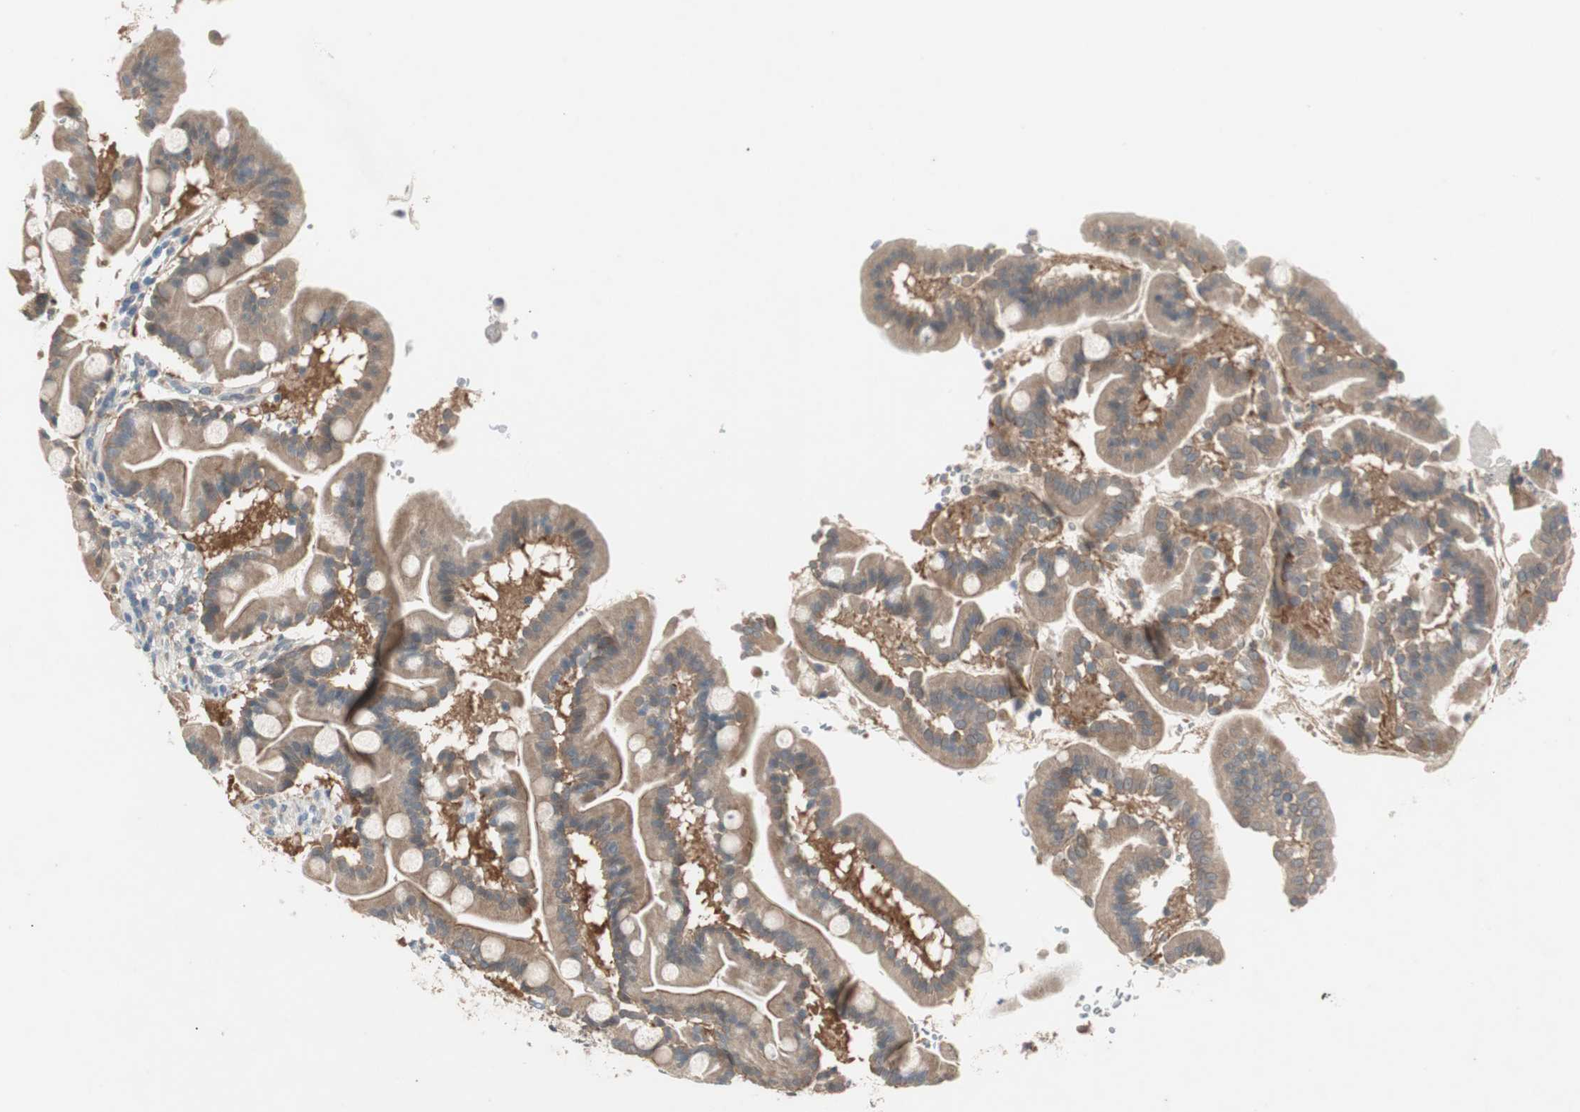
{"staining": {"intensity": "moderate", "quantity": ">75%", "location": "cytoplasmic/membranous"}, "tissue": "duodenum", "cell_type": "Glandular cells", "image_type": "normal", "snomed": [{"axis": "morphology", "description": "Normal tissue, NOS"}, {"axis": "topography", "description": "Duodenum"}], "caption": "Immunohistochemistry (IHC) staining of benign duodenum, which displays medium levels of moderate cytoplasmic/membranous staining in about >75% of glandular cells indicating moderate cytoplasmic/membranous protein positivity. The staining was performed using DAB (brown) for protein detection and nuclei were counterstained in hematoxylin (blue).", "gene": "NCLN", "patient": {"sex": "male", "age": 50}}